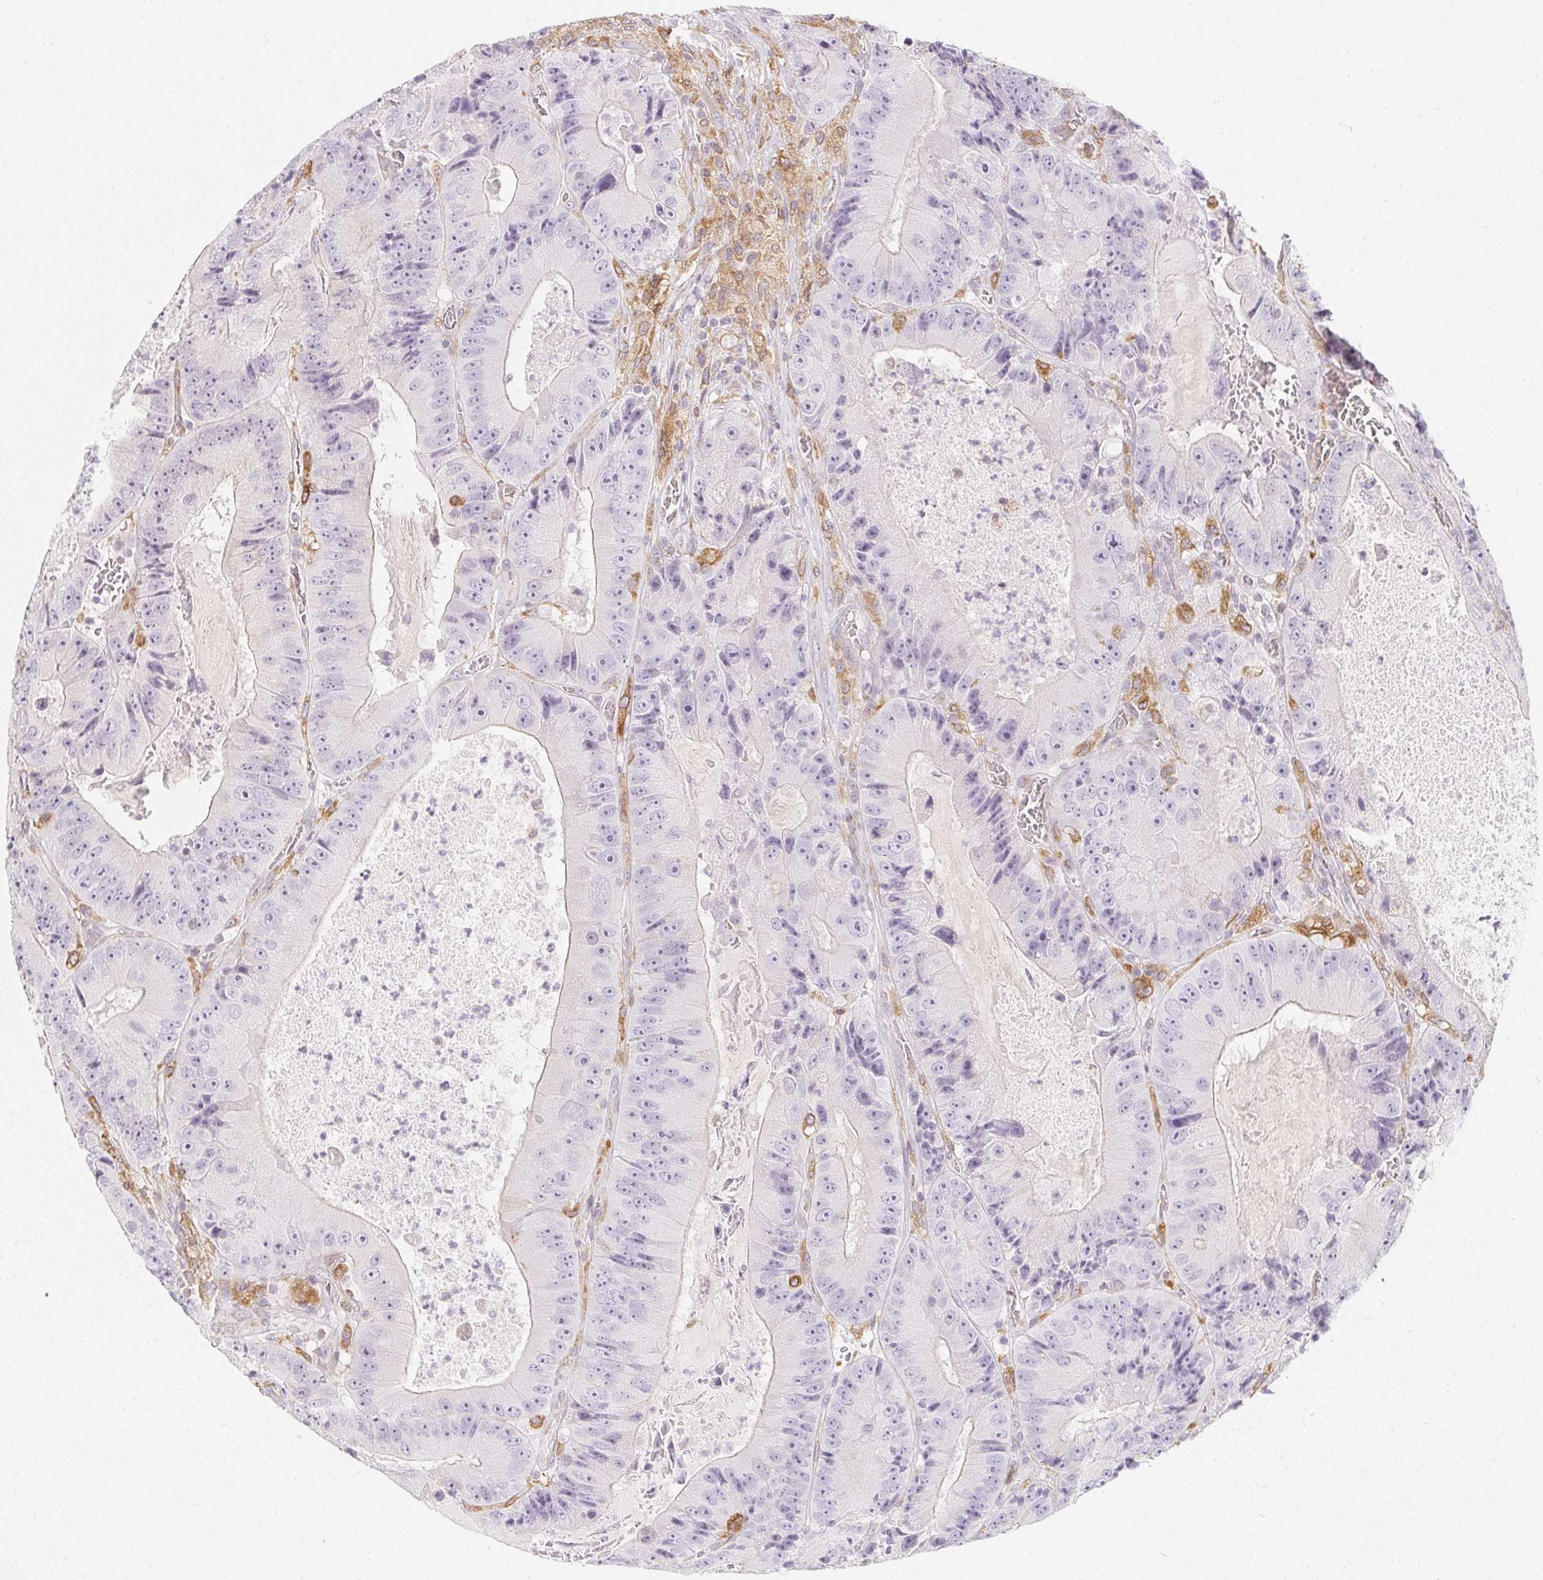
{"staining": {"intensity": "negative", "quantity": "none", "location": "none"}, "tissue": "colorectal cancer", "cell_type": "Tumor cells", "image_type": "cancer", "snomed": [{"axis": "morphology", "description": "Adenocarcinoma, NOS"}, {"axis": "topography", "description": "Colon"}], "caption": "DAB immunohistochemical staining of human adenocarcinoma (colorectal) shows no significant expression in tumor cells.", "gene": "SOAT1", "patient": {"sex": "female", "age": 86}}